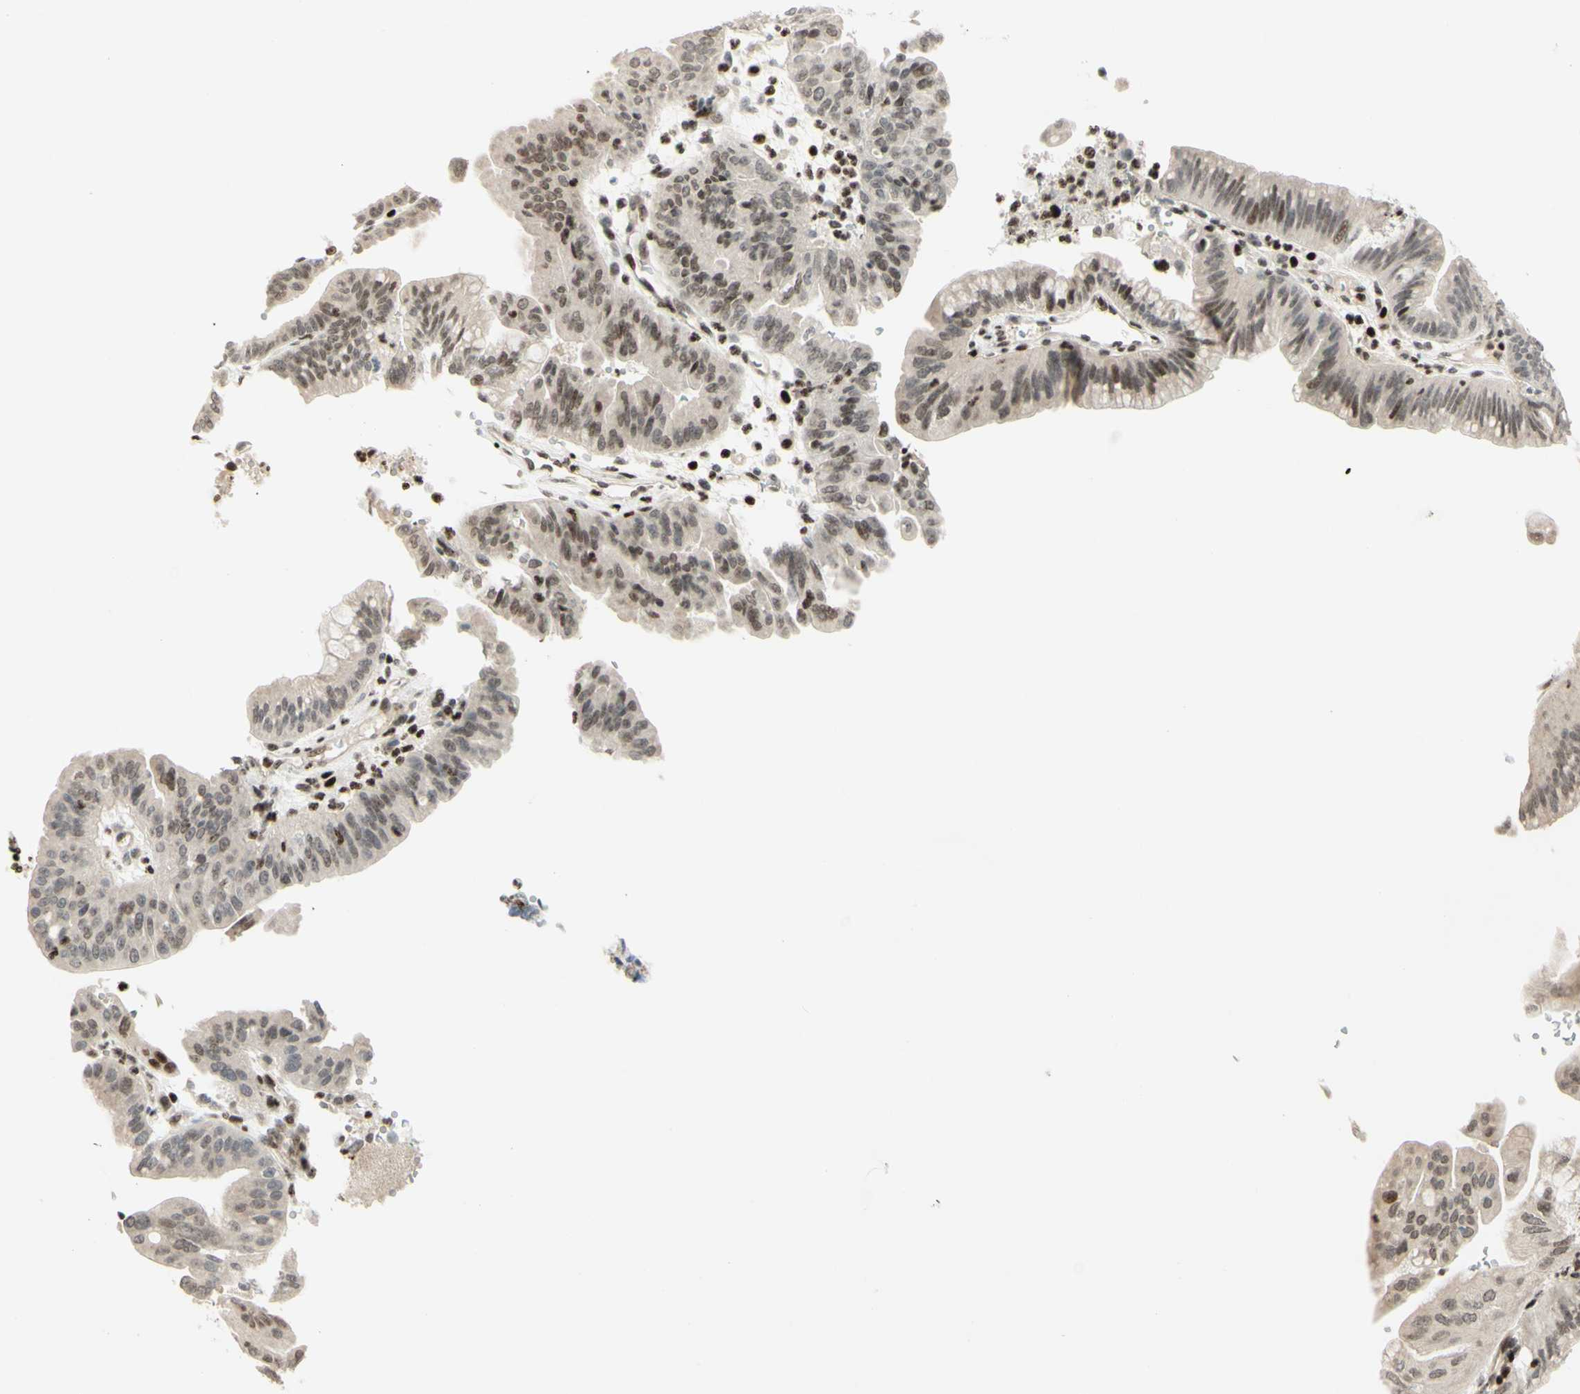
{"staining": {"intensity": "strong", "quantity": "<25%", "location": "cytoplasmic/membranous,nuclear"}, "tissue": "pancreatic cancer", "cell_type": "Tumor cells", "image_type": "cancer", "snomed": [{"axis": "morphology", "description": "Adenocarcinoma, NOS"}, {"axis": "topography", "description": "Pancreas"}], "caption": "Pancreatic adenocarcinoma stained for a protein (brown) reveals strong cytoplasmic/membranous and nuclear positive expression in about <25% of tumor cells.", "gene": "CDKL5", "patient": {"sex": "male", "age": 70}}